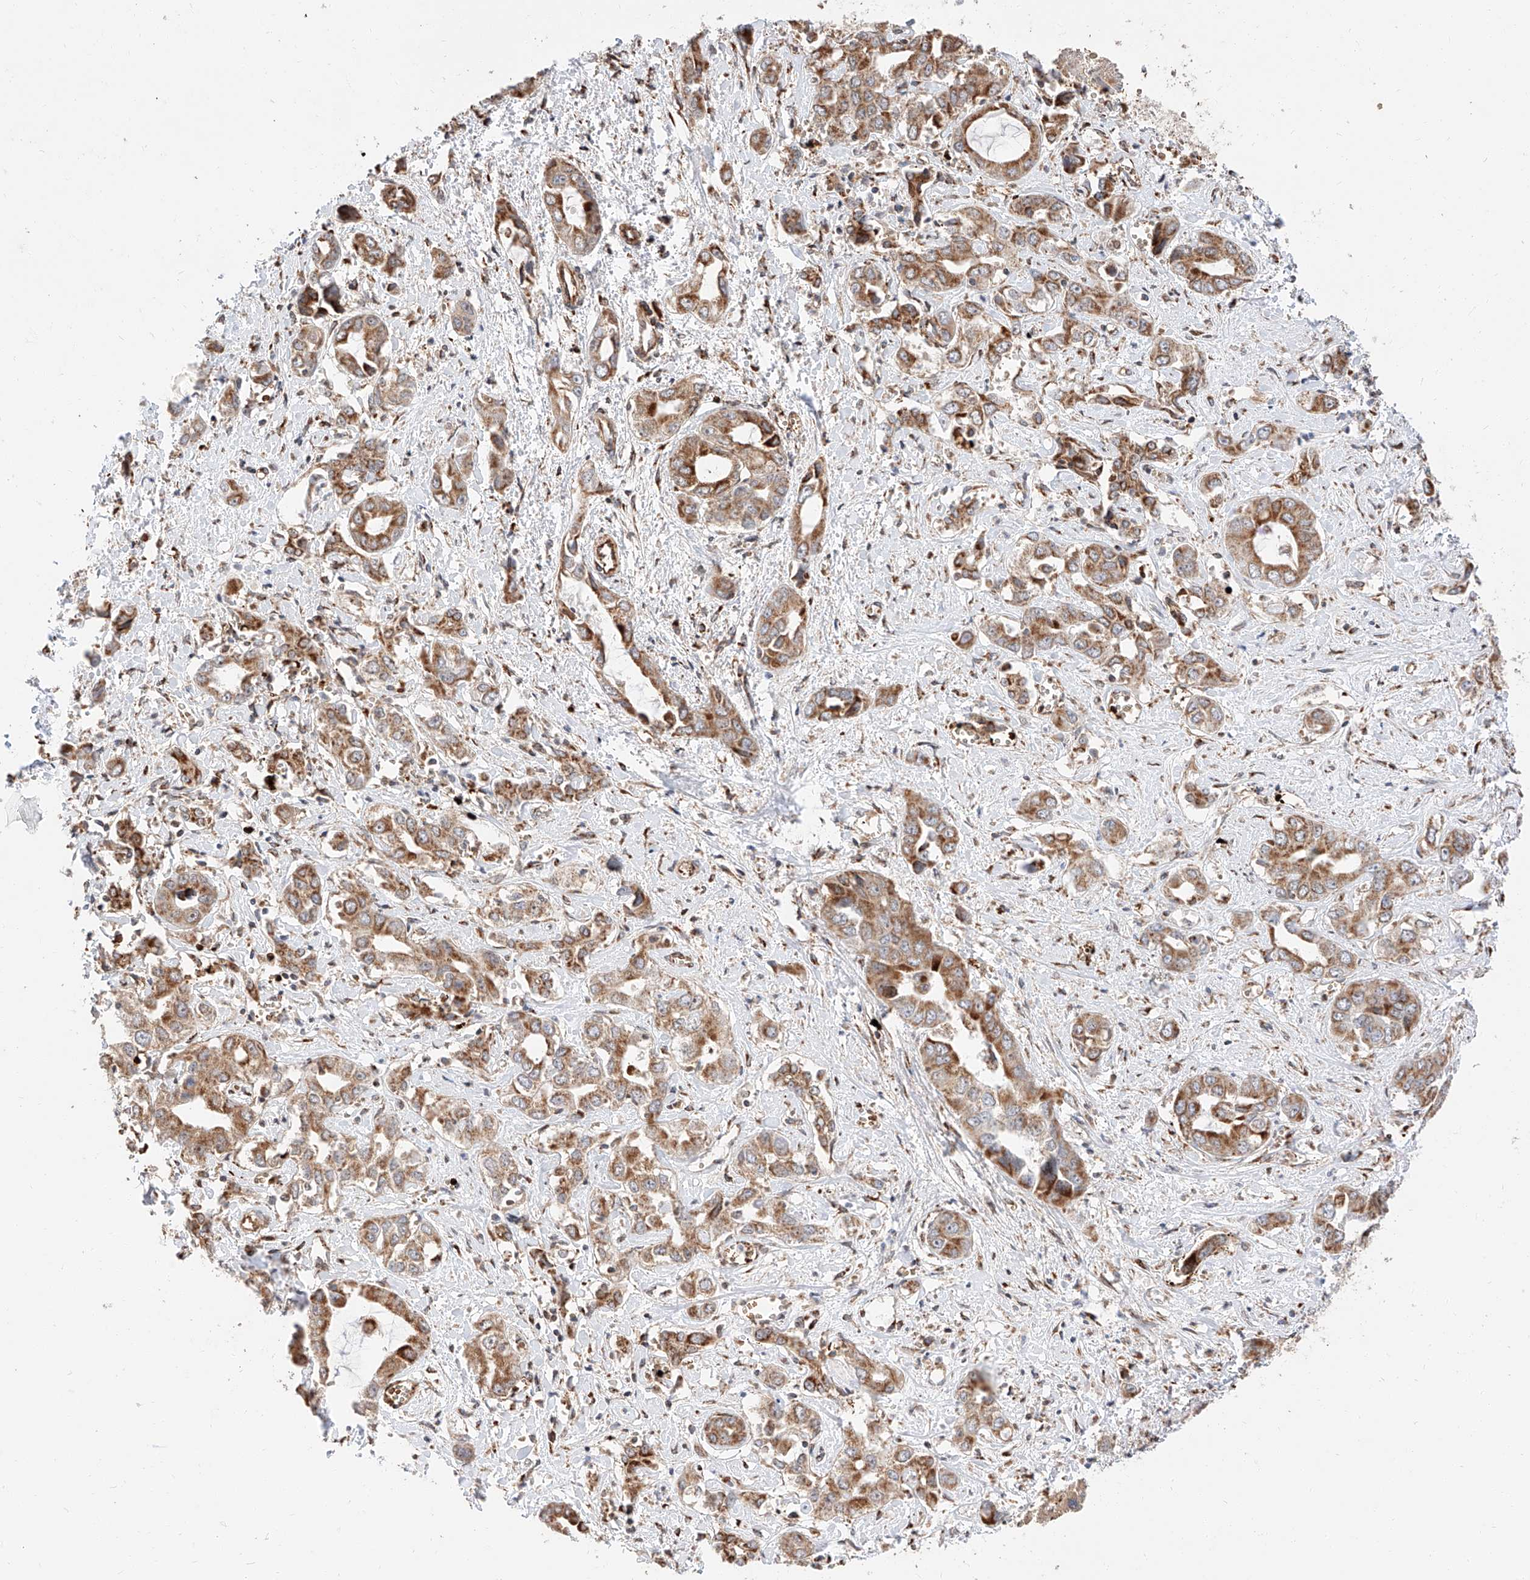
{"staining": {"intensity": "moderate", "quantity": ">75%", "location": "cytoplasmic/membranous"}, "tissue": "liver cancer", "cell_type": "Tumor cells", "image_type": "cancer", "snomed": [{"axis": "morphology", "description": "Cholangiocarcinoma"}, {"axis": "topography", "description": "Liver"}], "caption": "Liver cancer stained with a protein marker exhibits moderate staining in tumor cells.", "gene": "THTPA", "patient": {"sex": "female", "age": 52}}